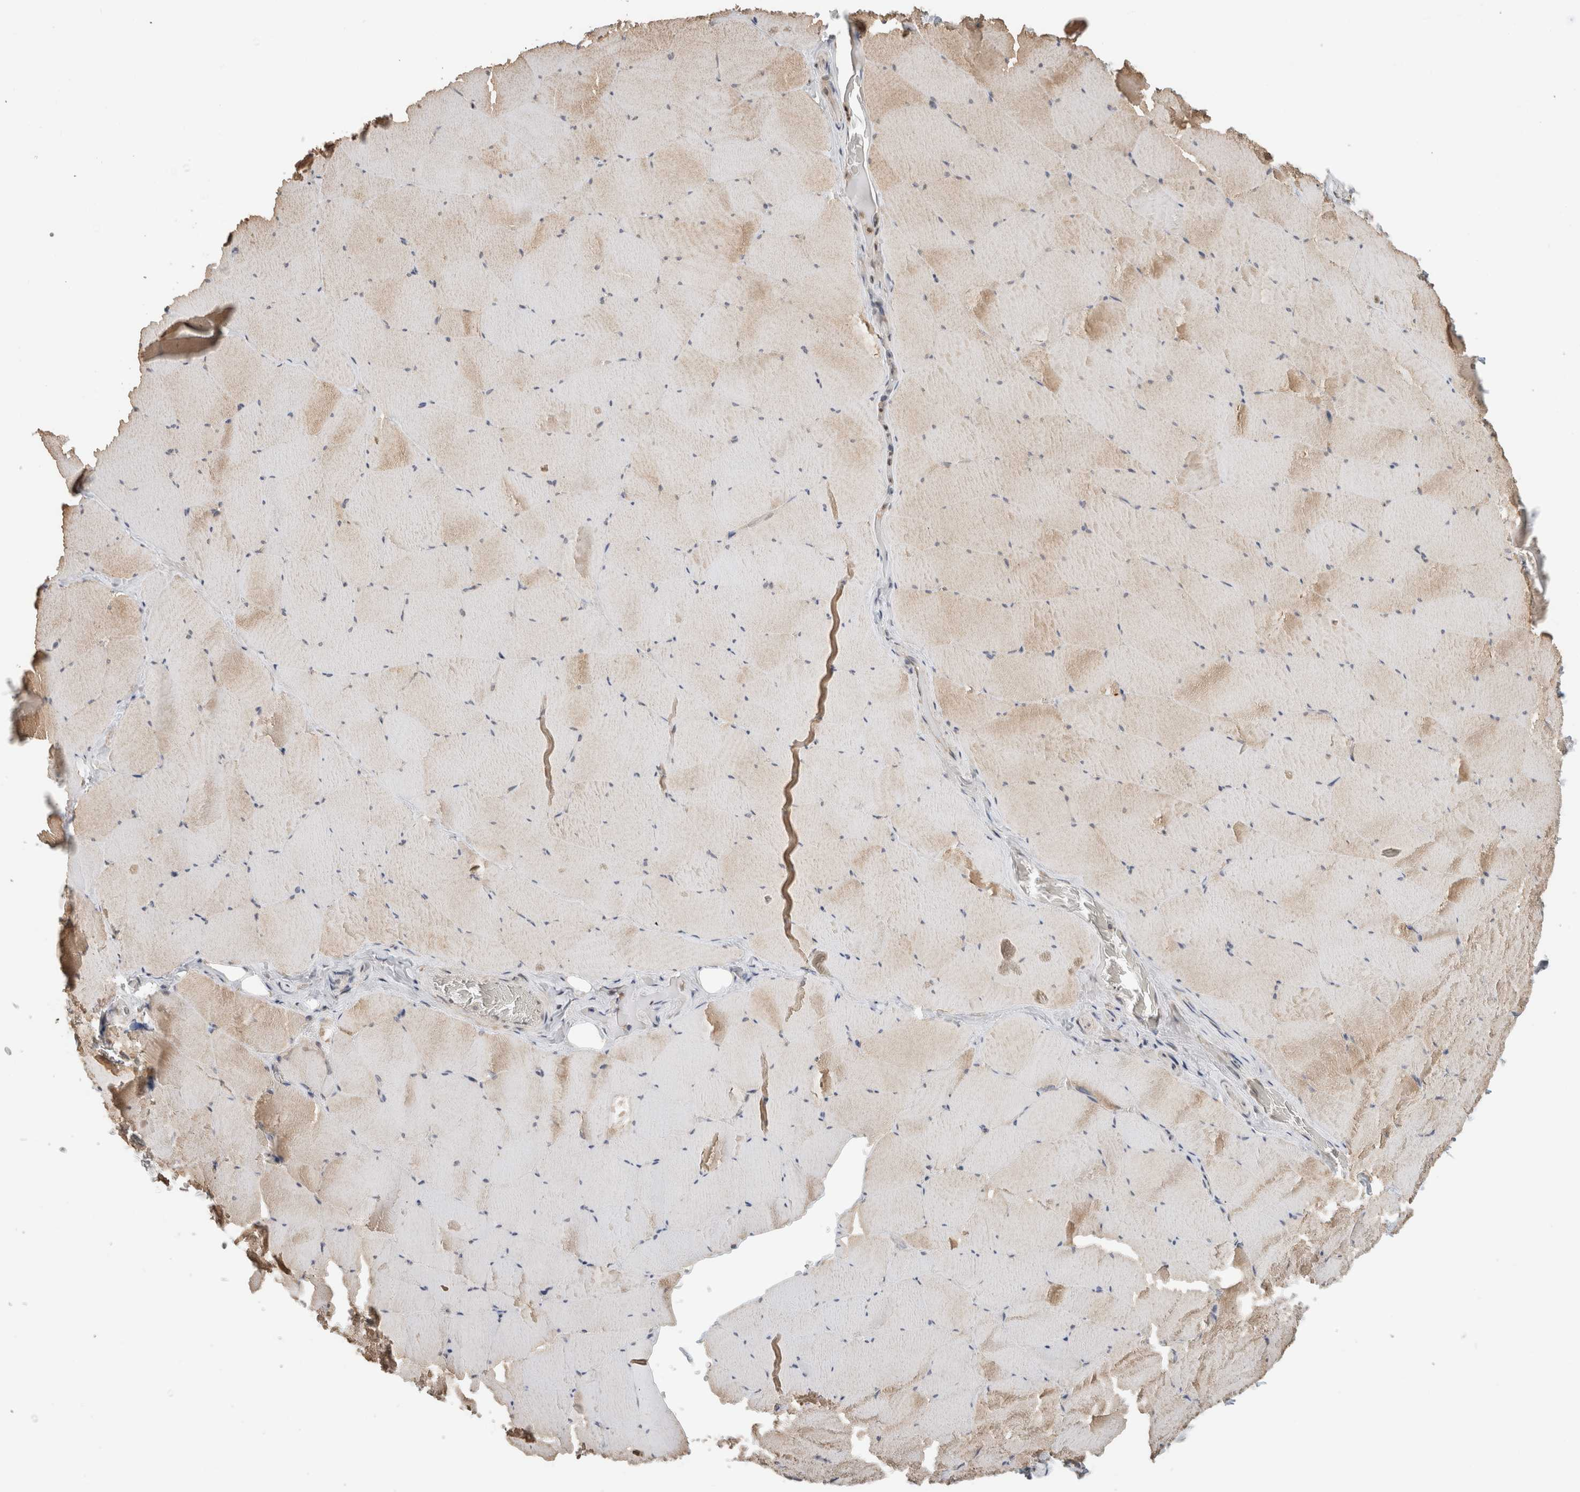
{"staining": {"intensity": "moderate", "quantity": "<25%", "location": "cytoplasmic/membranous"}, "tissue": "skeletal muscle", "cell_type": "Myocytes", "image_type": "normal", "snomed": [{"axis": "morphology", "description": "Normal tissue, NOS"}, {"axis": "topography", "description": "Skeletal muscle"}], "caption": "DAB (3,3'-diaminobenzidine) immunohistochemical staining of unremarkable human skeletal muscle shows moderate cytoplasmic/membranous protein staining in approximately <25% of myocytes.", "gene": "GINS4", "patient": {"sex": "male", "age": 62}}